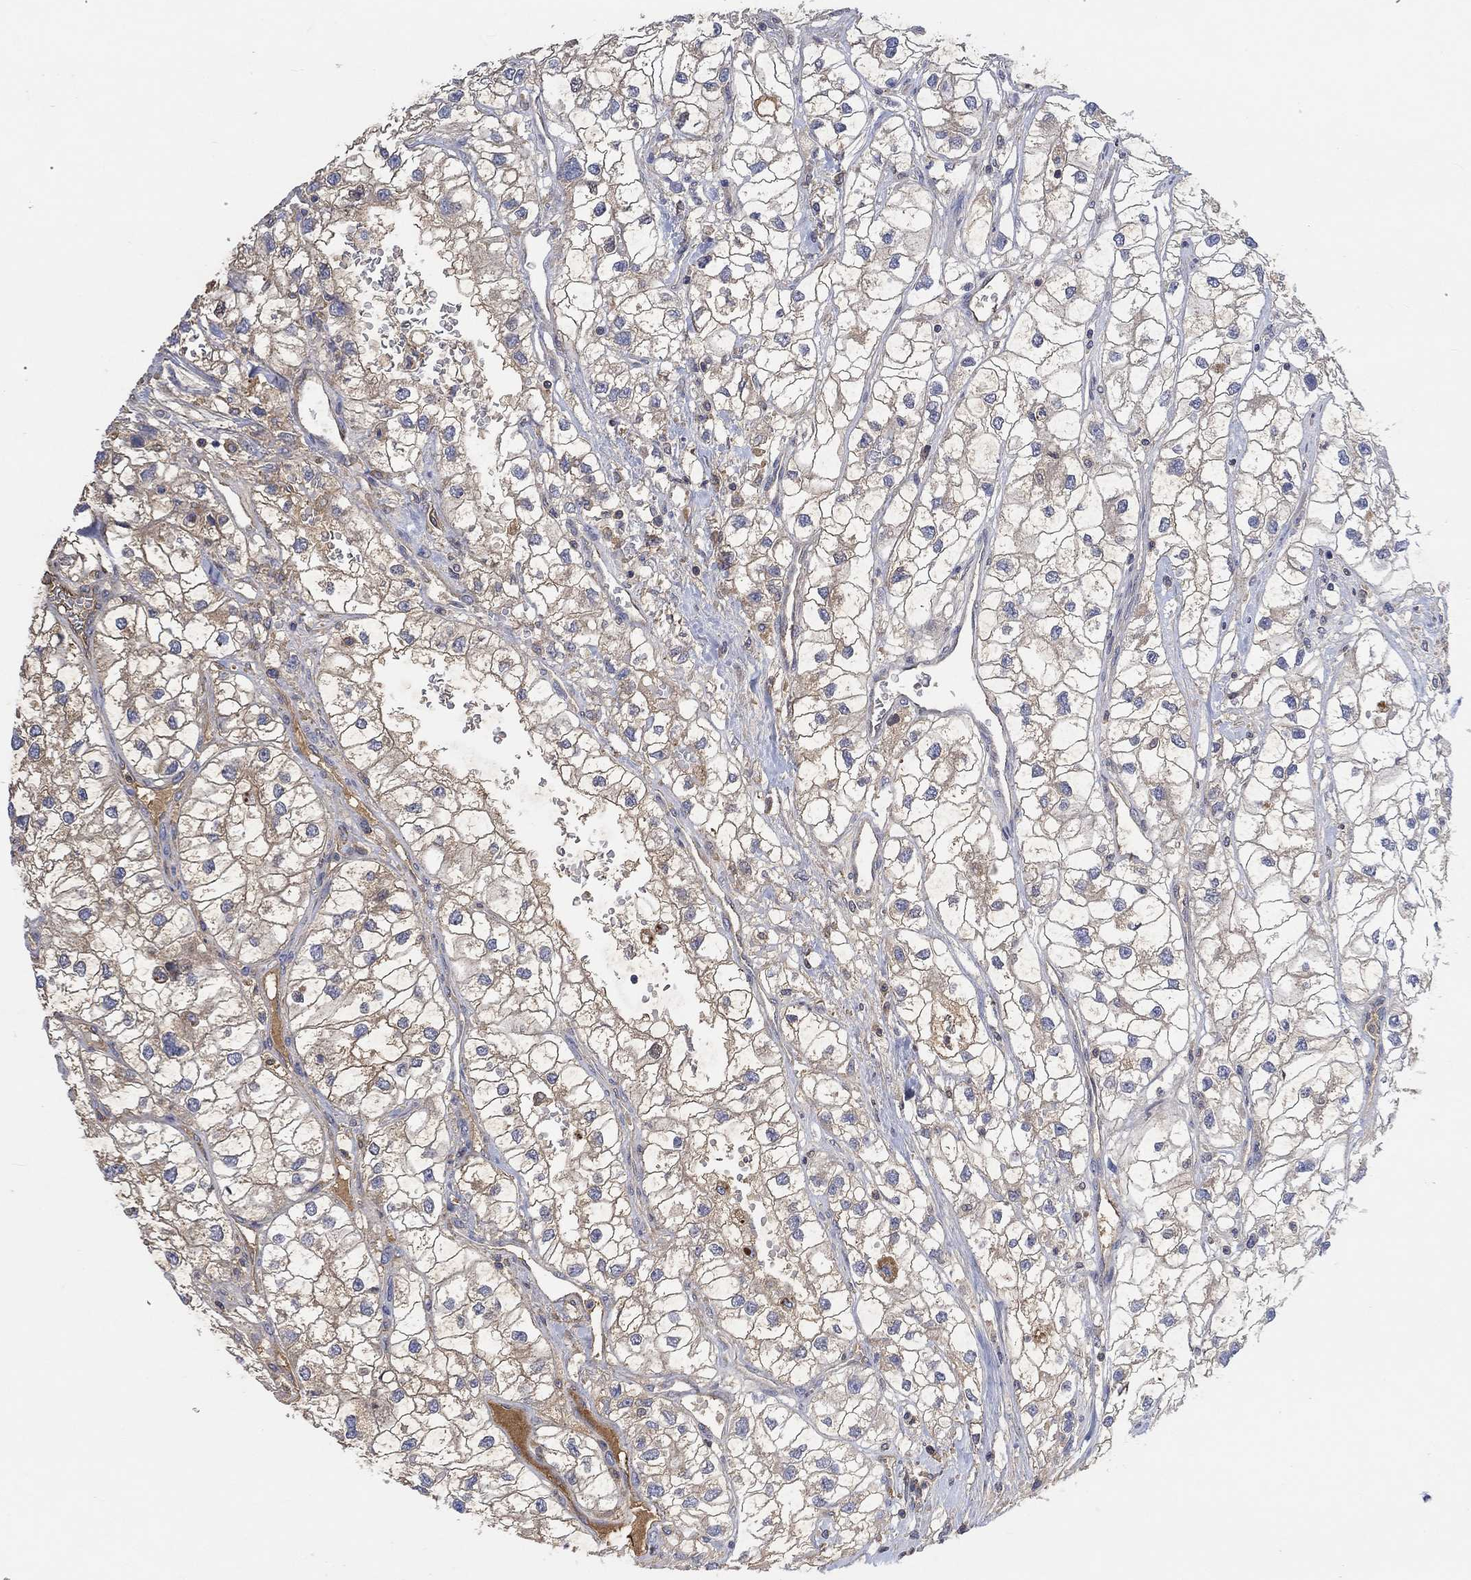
{"staining": {"intensity": "moderate", "quantity": "<25%", "location": "cytoplasmic/membranous"}, "tissue": "renal cancer", "cell_type": "Tumor cells", "image_type": "cancer", "snomed": [{"axis": "morphology", "description": "Adenocarcinoma, NOS"}, {"axis": "topography", "description": "Kidney"}], "caption": "Immunohistochemistry photomicrograph of adenocarcinoma (renal) stained for a protein (brown), which exhibits low levels of moderate cytoplasmic/membranous staining in approximately <25% of tumor cells.", "gene": "MSTN", "patient": {"sex": "male", "age": 59}}